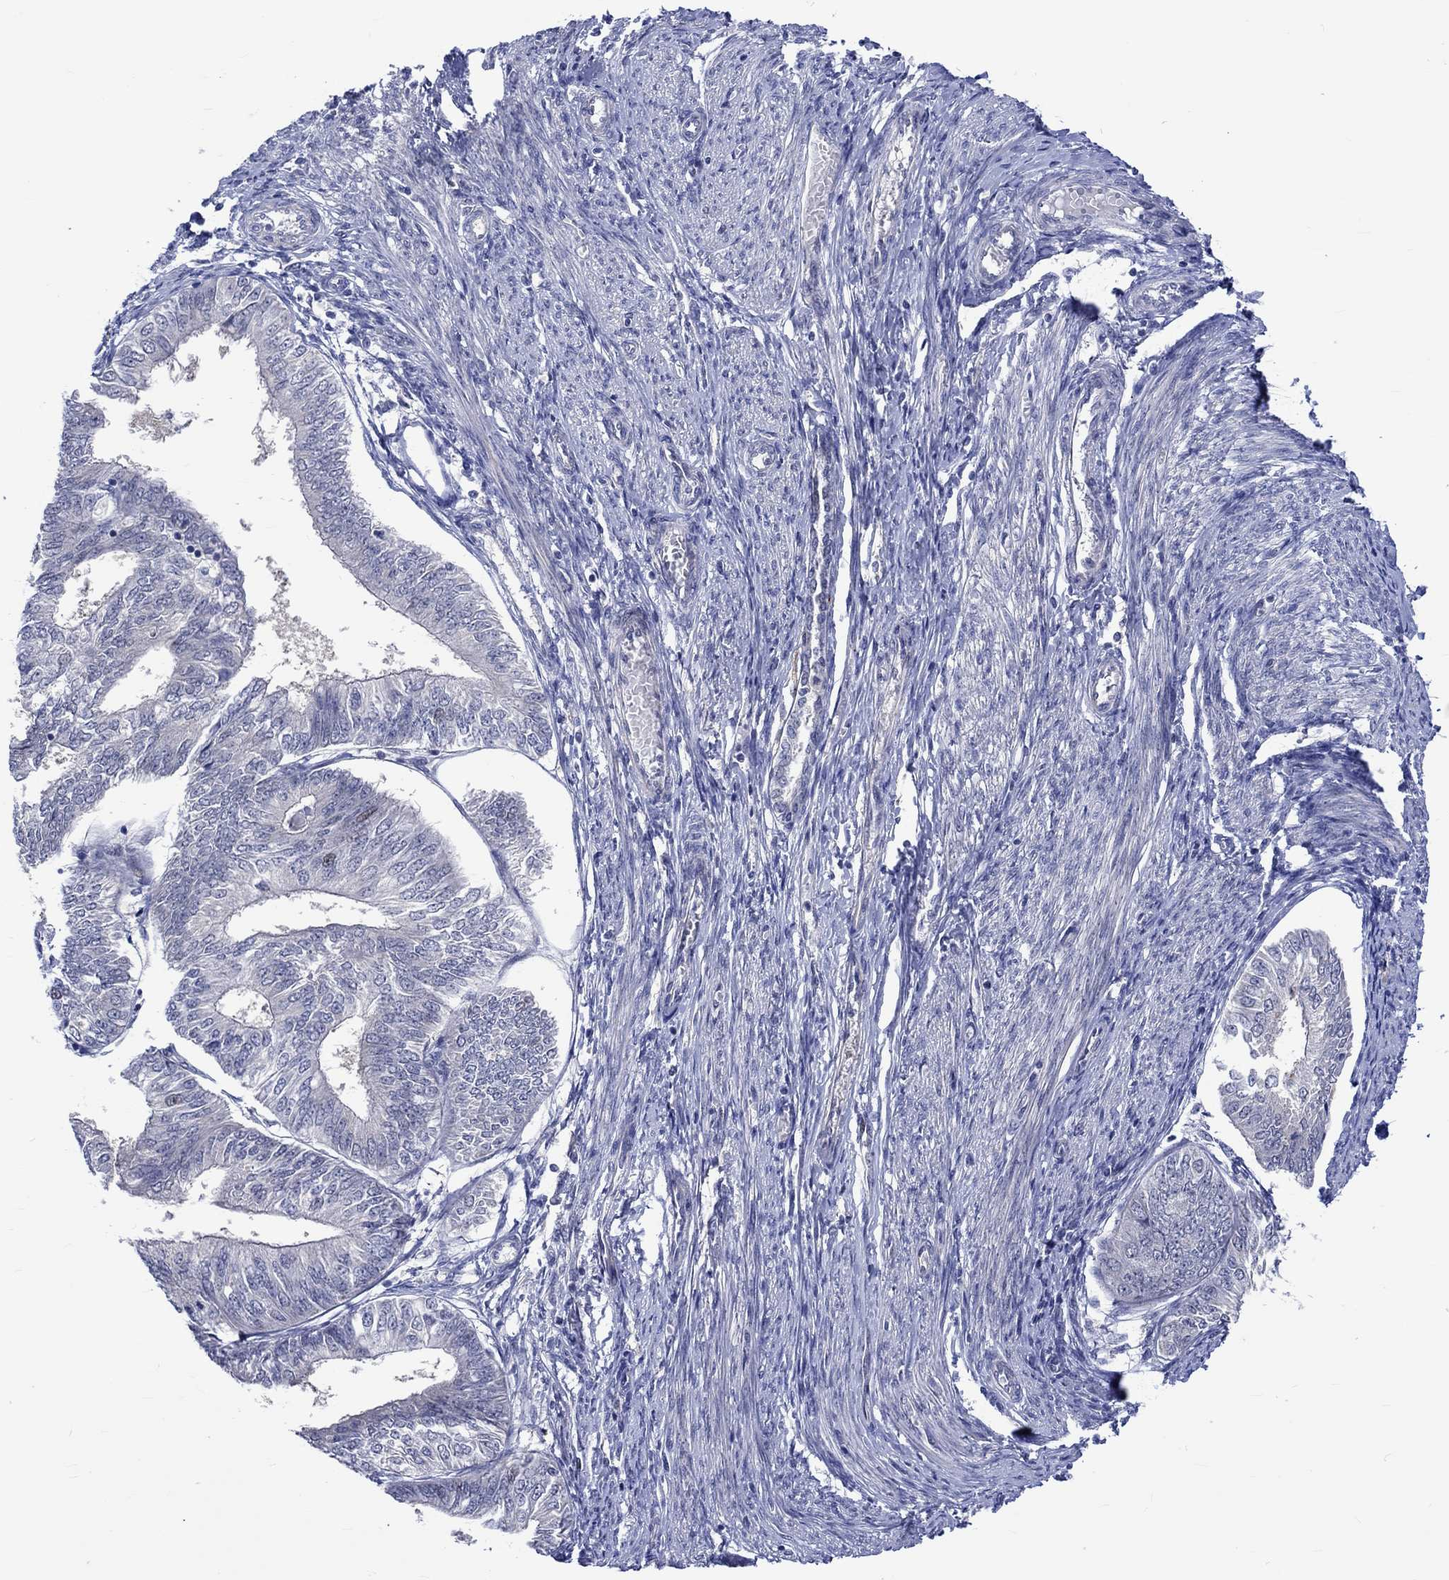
{"staining": {"intensity": "weak", "quantity": "<25%", "location": "nuclear"}, "tissue": "endometrial cancer", "cell_type": "Tumor cells", "image_type": "cancer", "snomed": [{"axis": "morphology", "description": "Adenocarcinoma, NOS"}, {"axis": "topography", "description": "Endometrium"}], "caption": "This is an IHC image of human adenocarcinoma (endometrial). There is no expression in tumor cells.", "gene": "E2F8", "patient": {"sex": "female", "age": 58}}